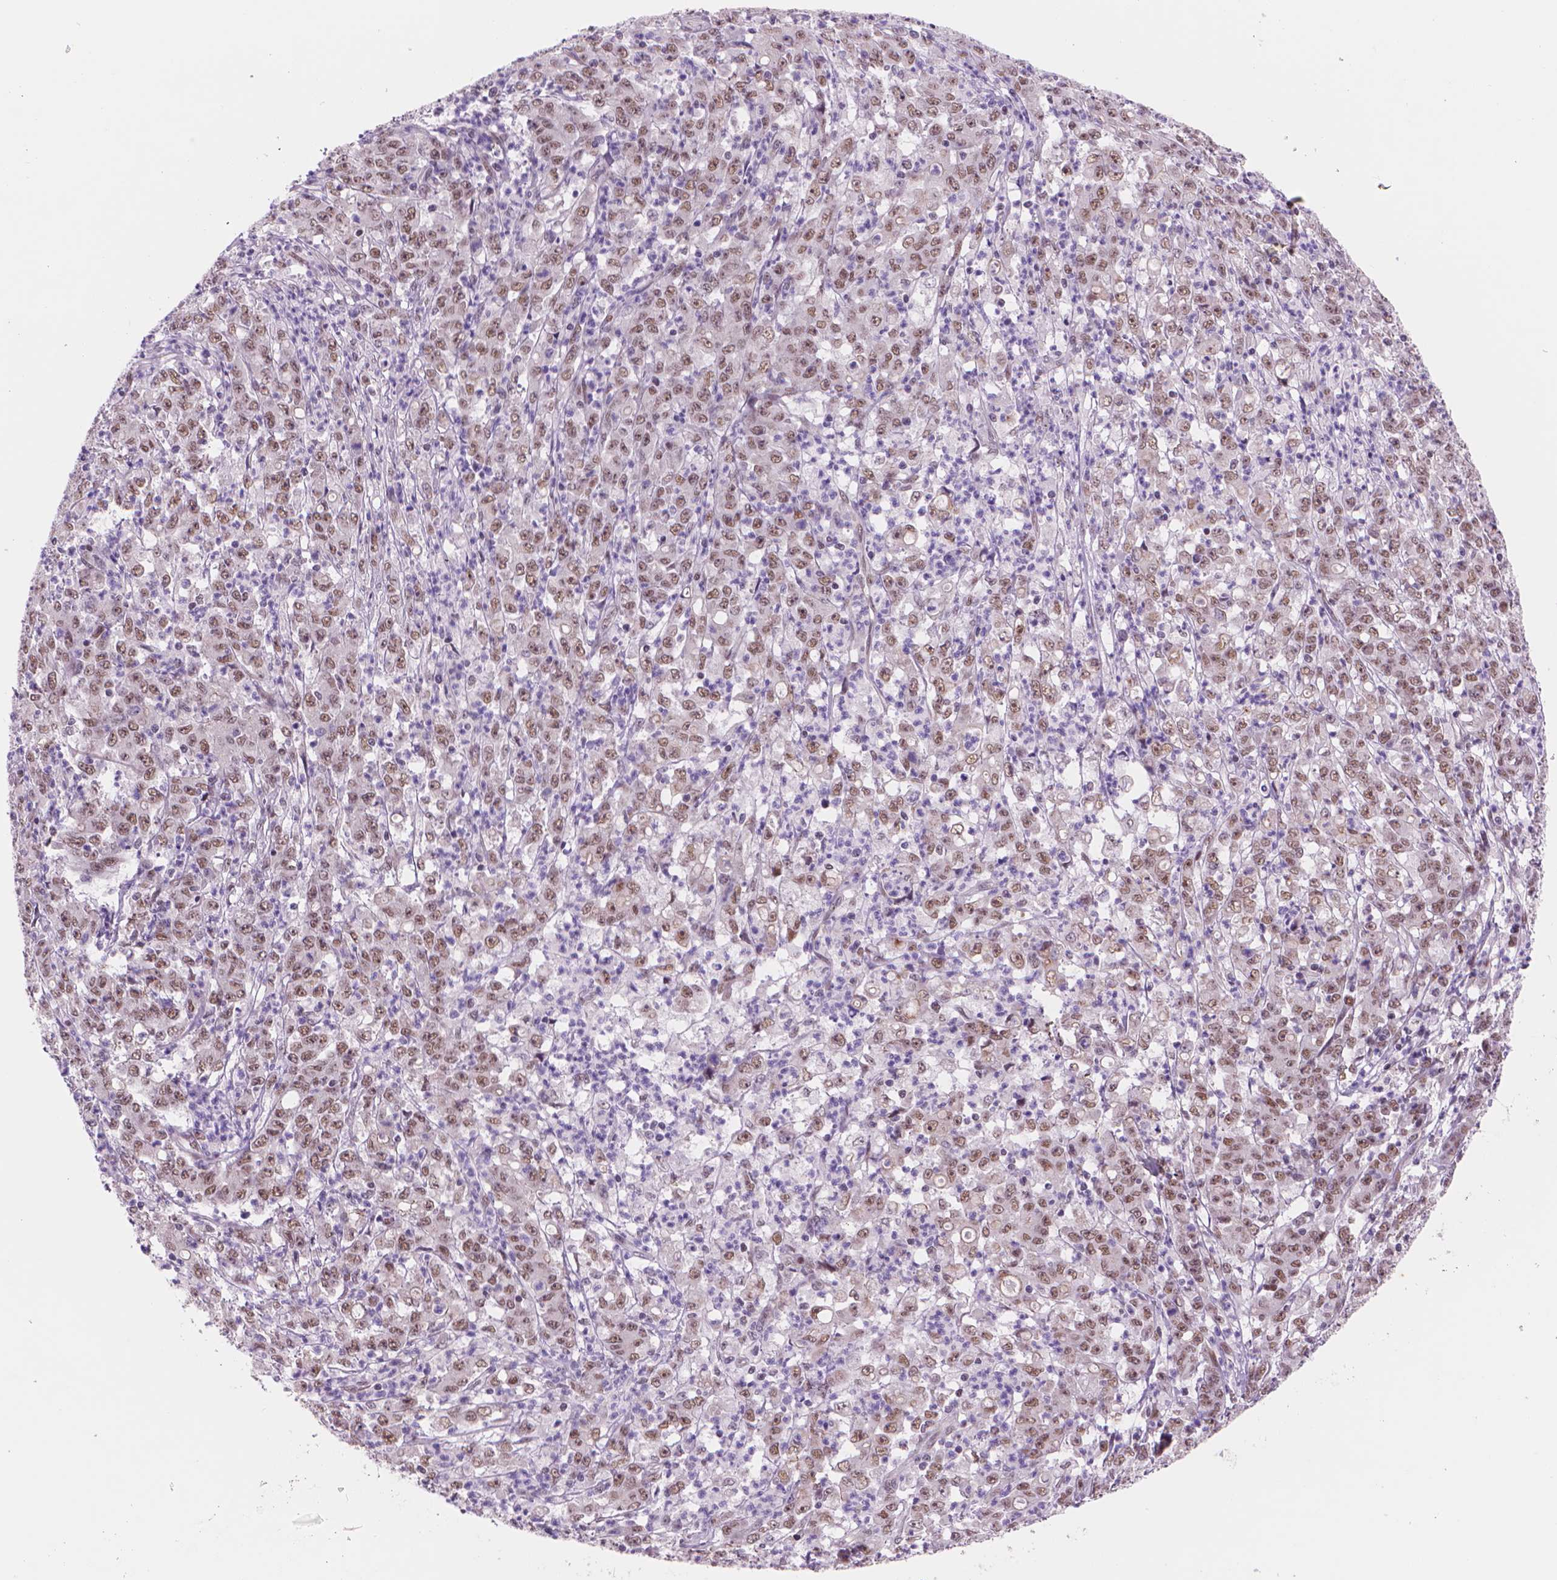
{"staining": {"intensity": "moderate", "quantity": ">75%", "location": "nuclear"}, "tissue": "stomach cancer", "cell_type": "Tumor cells", "image_type": "cancer", "snomed": [{"axis": "morphology", "description": "Adenocarcinoma, NOS"}, {"axis": "topography", "description": "Stomach, lower"}], "caption": "IHC staining of stomach cancer, which demonstrates medium levels of moderate nuclear positivity in about >75% of tumor cells indicating moderate nuclear protein expression. The staining was performed using DAB (brown) for protein detection and nuclei were counterstained in hematoxylin (blue).", "gene": "POLR3D", "patient": {"sex": "female", "age": 71}}